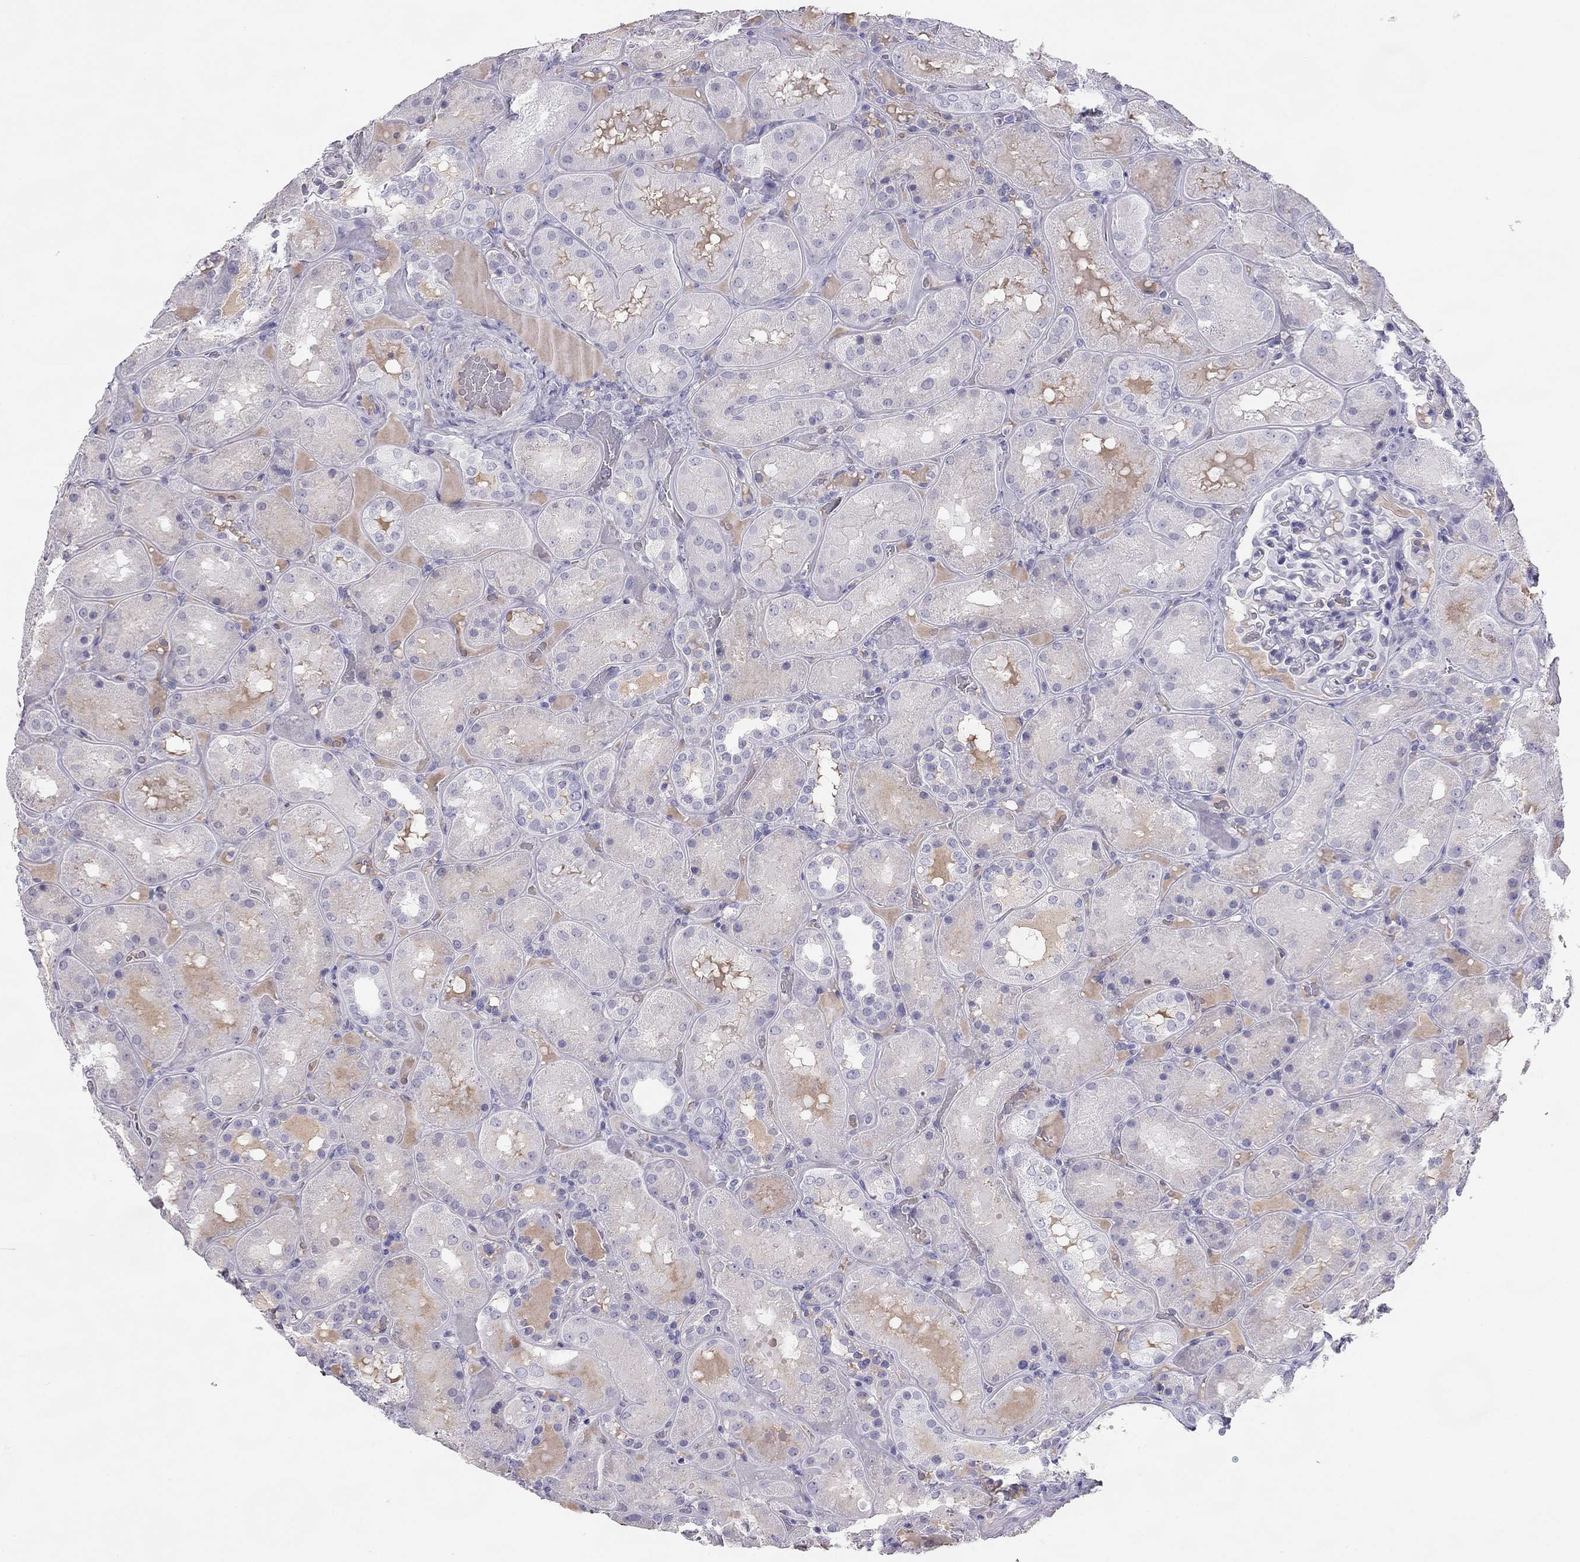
{"staining": {"intensity": "negative", "quantity": "none", "location": "none"}, "tissue": "kidney", "cell_type": "Cells in glomeruli", "image_type": "normal", "snomed": [{"axis": "morphology", "description": "Normal tissue, NOS"}, {"axis": "topography", "description": "Kidney"}], "caption": "This is an immunohistochemistry (IHC) image of normal human kidney. There is no positivity in cells in glomeruli.", "gene": "KLRG1", "patient": {"sex": "male", "age": 73}}